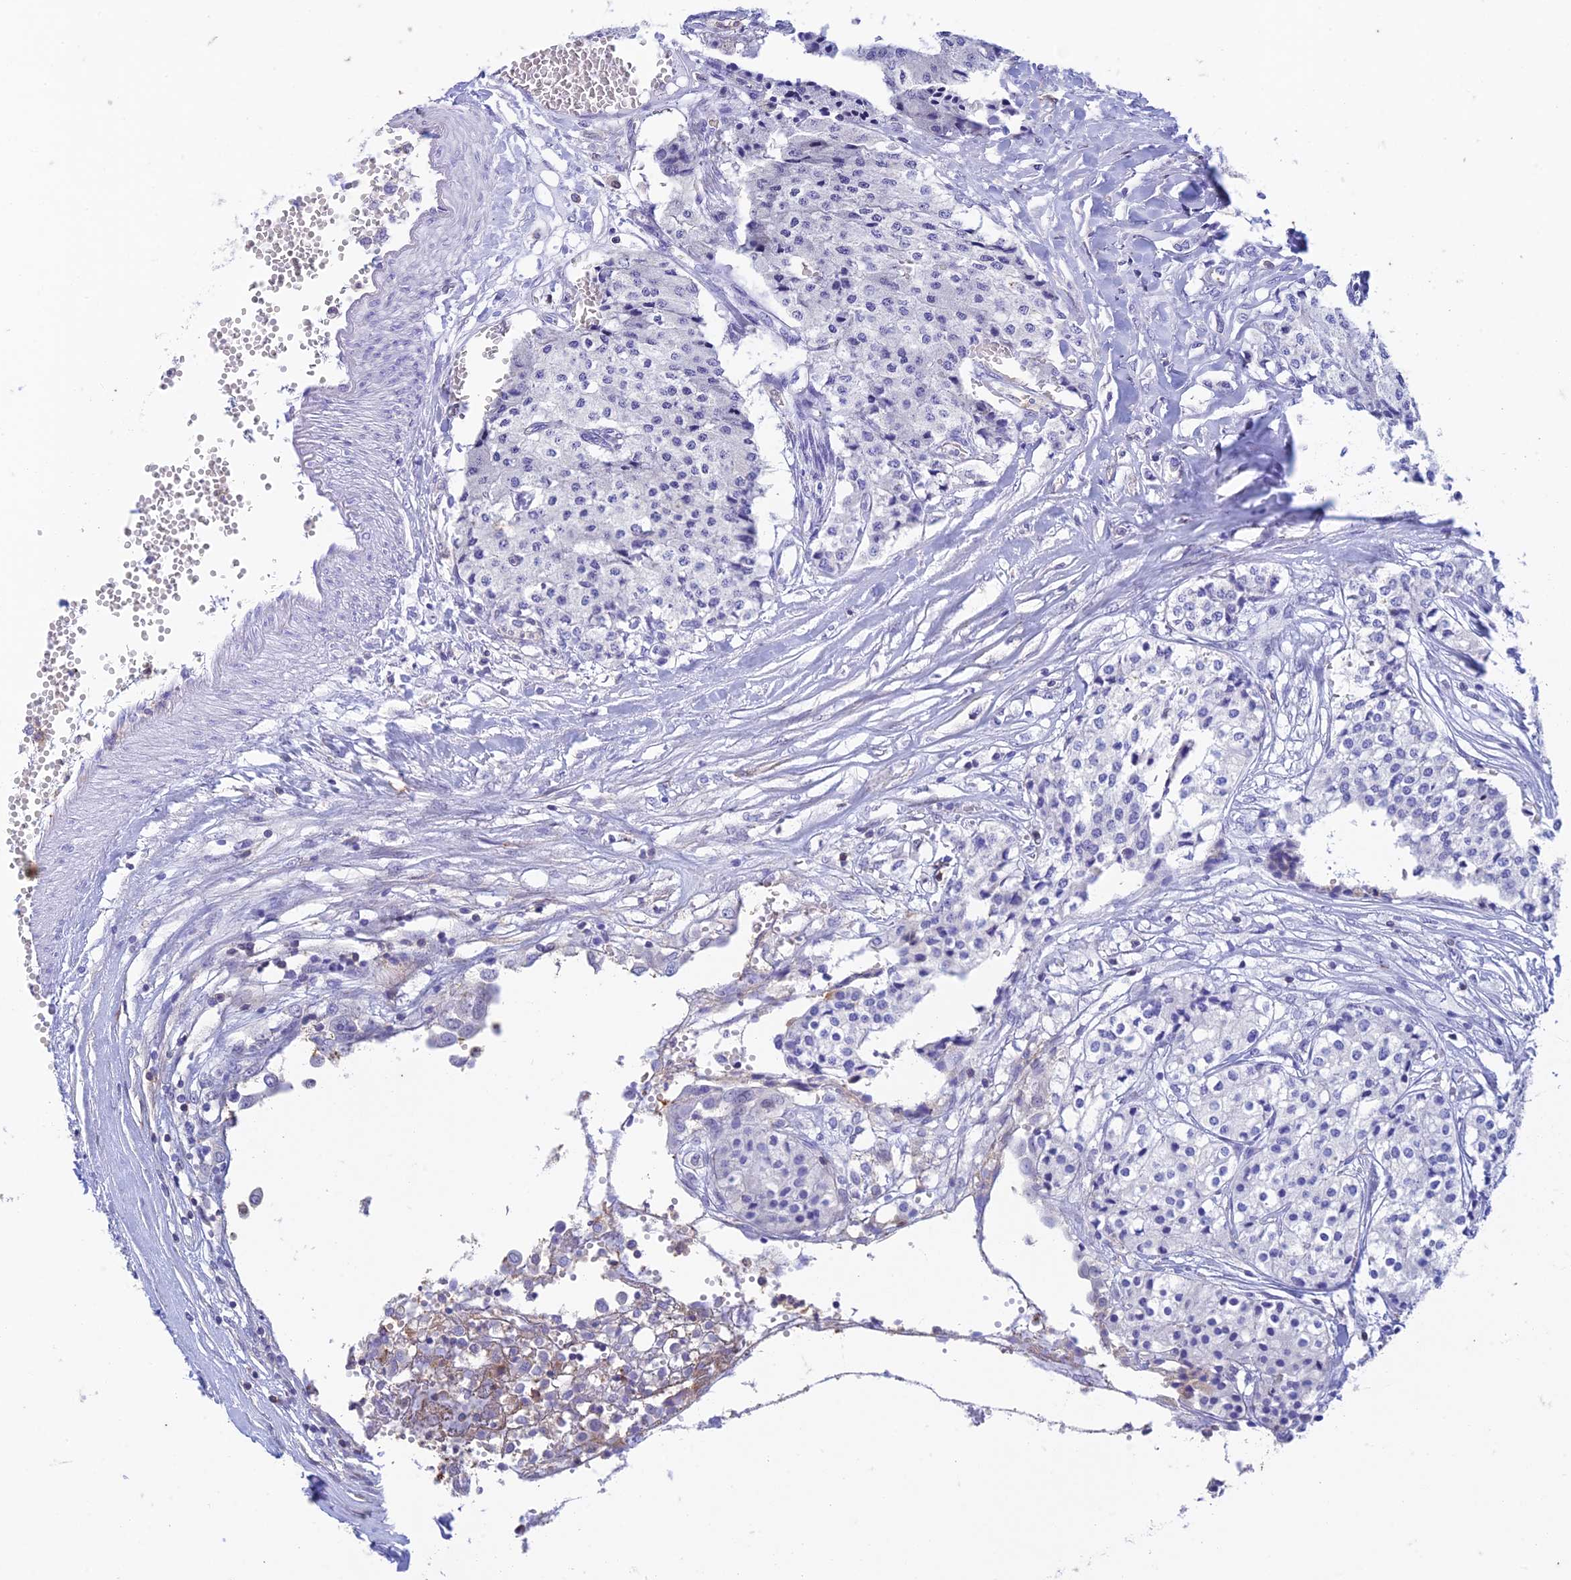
{"staining": {"intensity": "negative", "quantity": "none", "location": "none"}, "tissue": "carcinoid", "cell_type": "Tumor cells", "image_type": "cancer", "snomed": [{"axis": "morphology", "description": "Carcinoid, malignant, NOS"}, {"axis": "topography", "description": "Colon"}], "caption": "Human malignant carcinoid stained for a protein using IHC exhibits no staining in tumor cells.", "gene": "FGF7", "patient": {"sex": "female", "age": 52}}